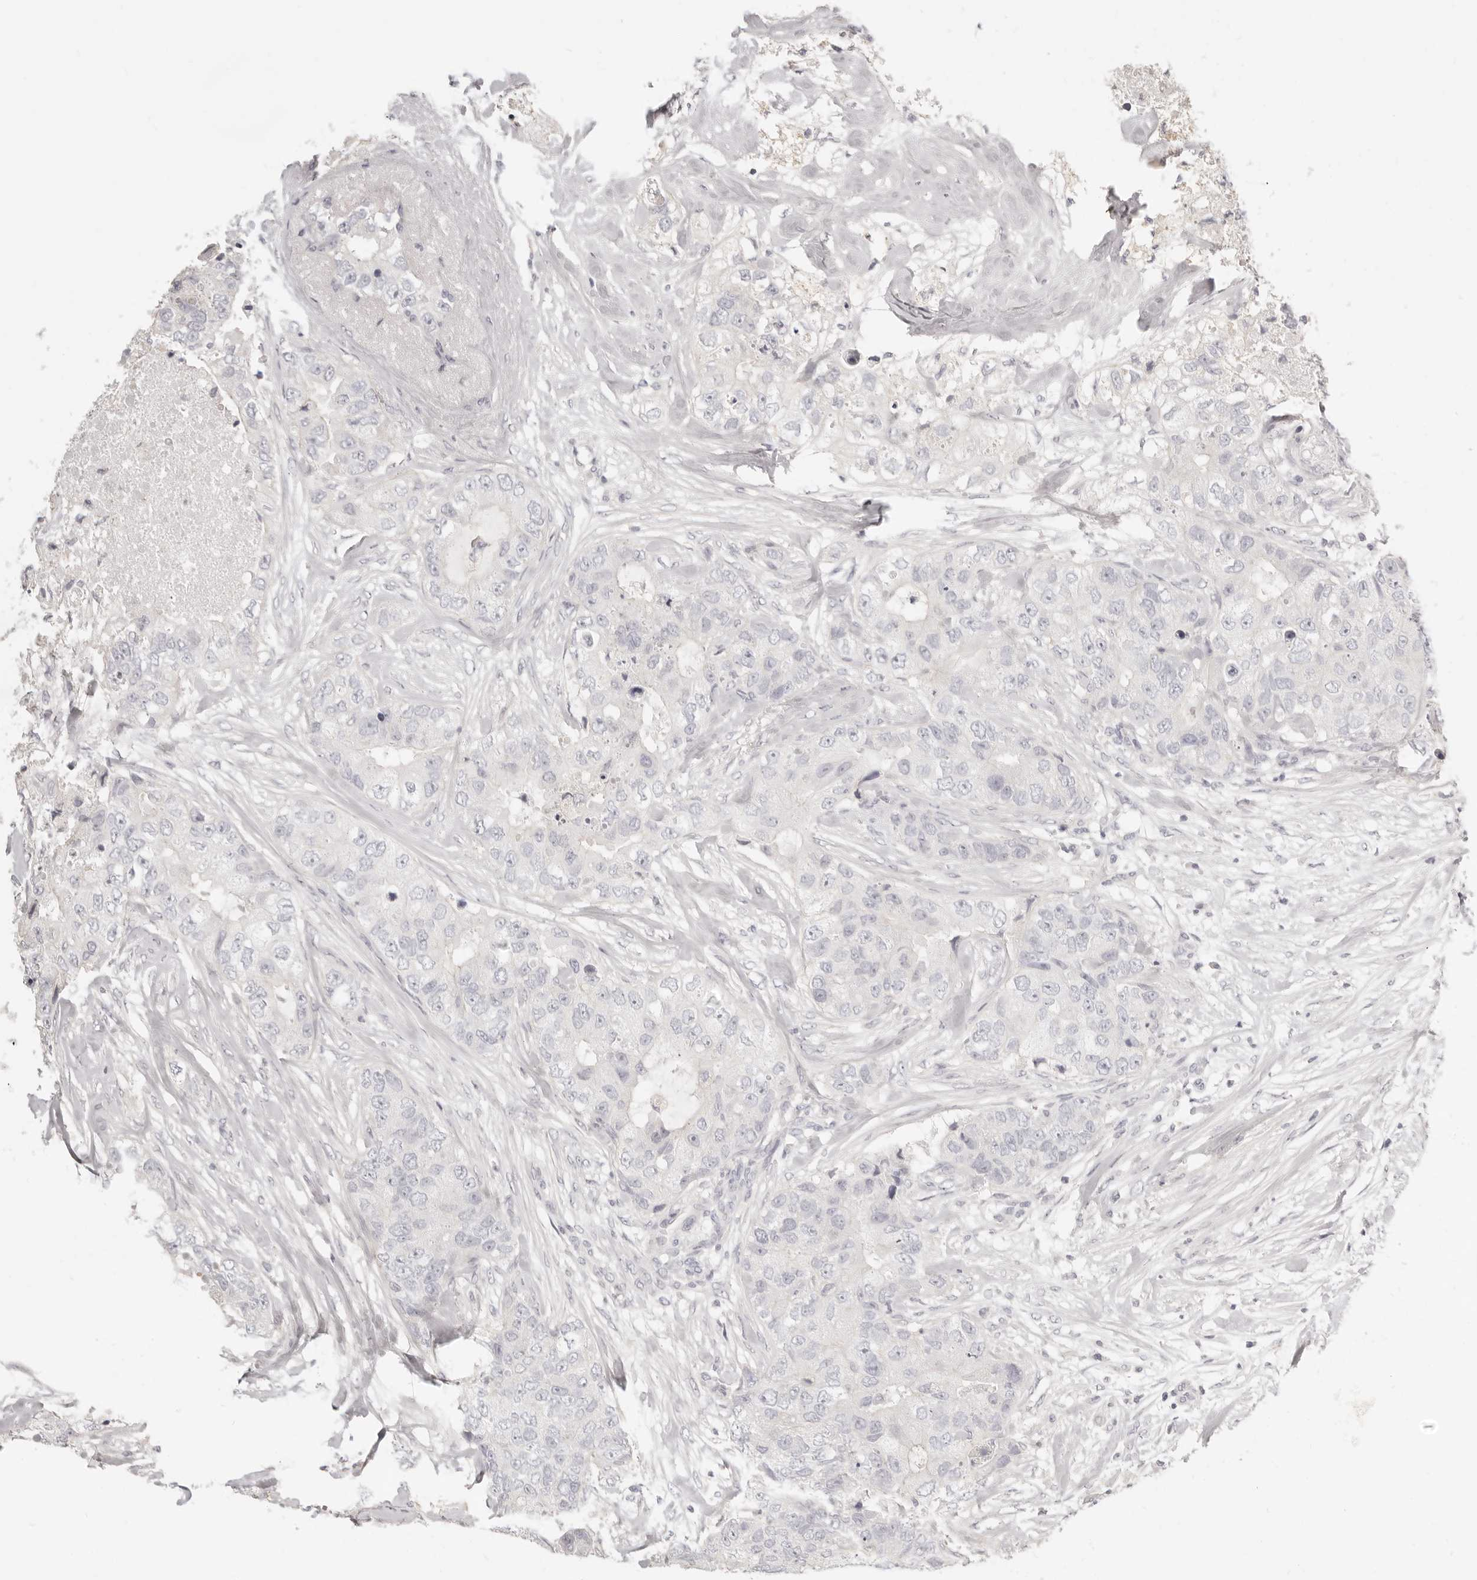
{"staining": {"intensity": "negative", "quantity": "none", "location": "none"}, "tissue": "breast cancer", "cell_type": "Tumor cells", "image_type": "cancer", "snomed": [{"axis": "morphology", "description": "Duct carcinoma"}, {"axis": "topography", "description": "Breast"}], "caption": "Infiltrating ductal carcinoma (breast) was stained to show a protein in brown. There is no significant expression in tumor cells.", "gene": "FABP1", "patient": {"sex": "female", "age": 62}}